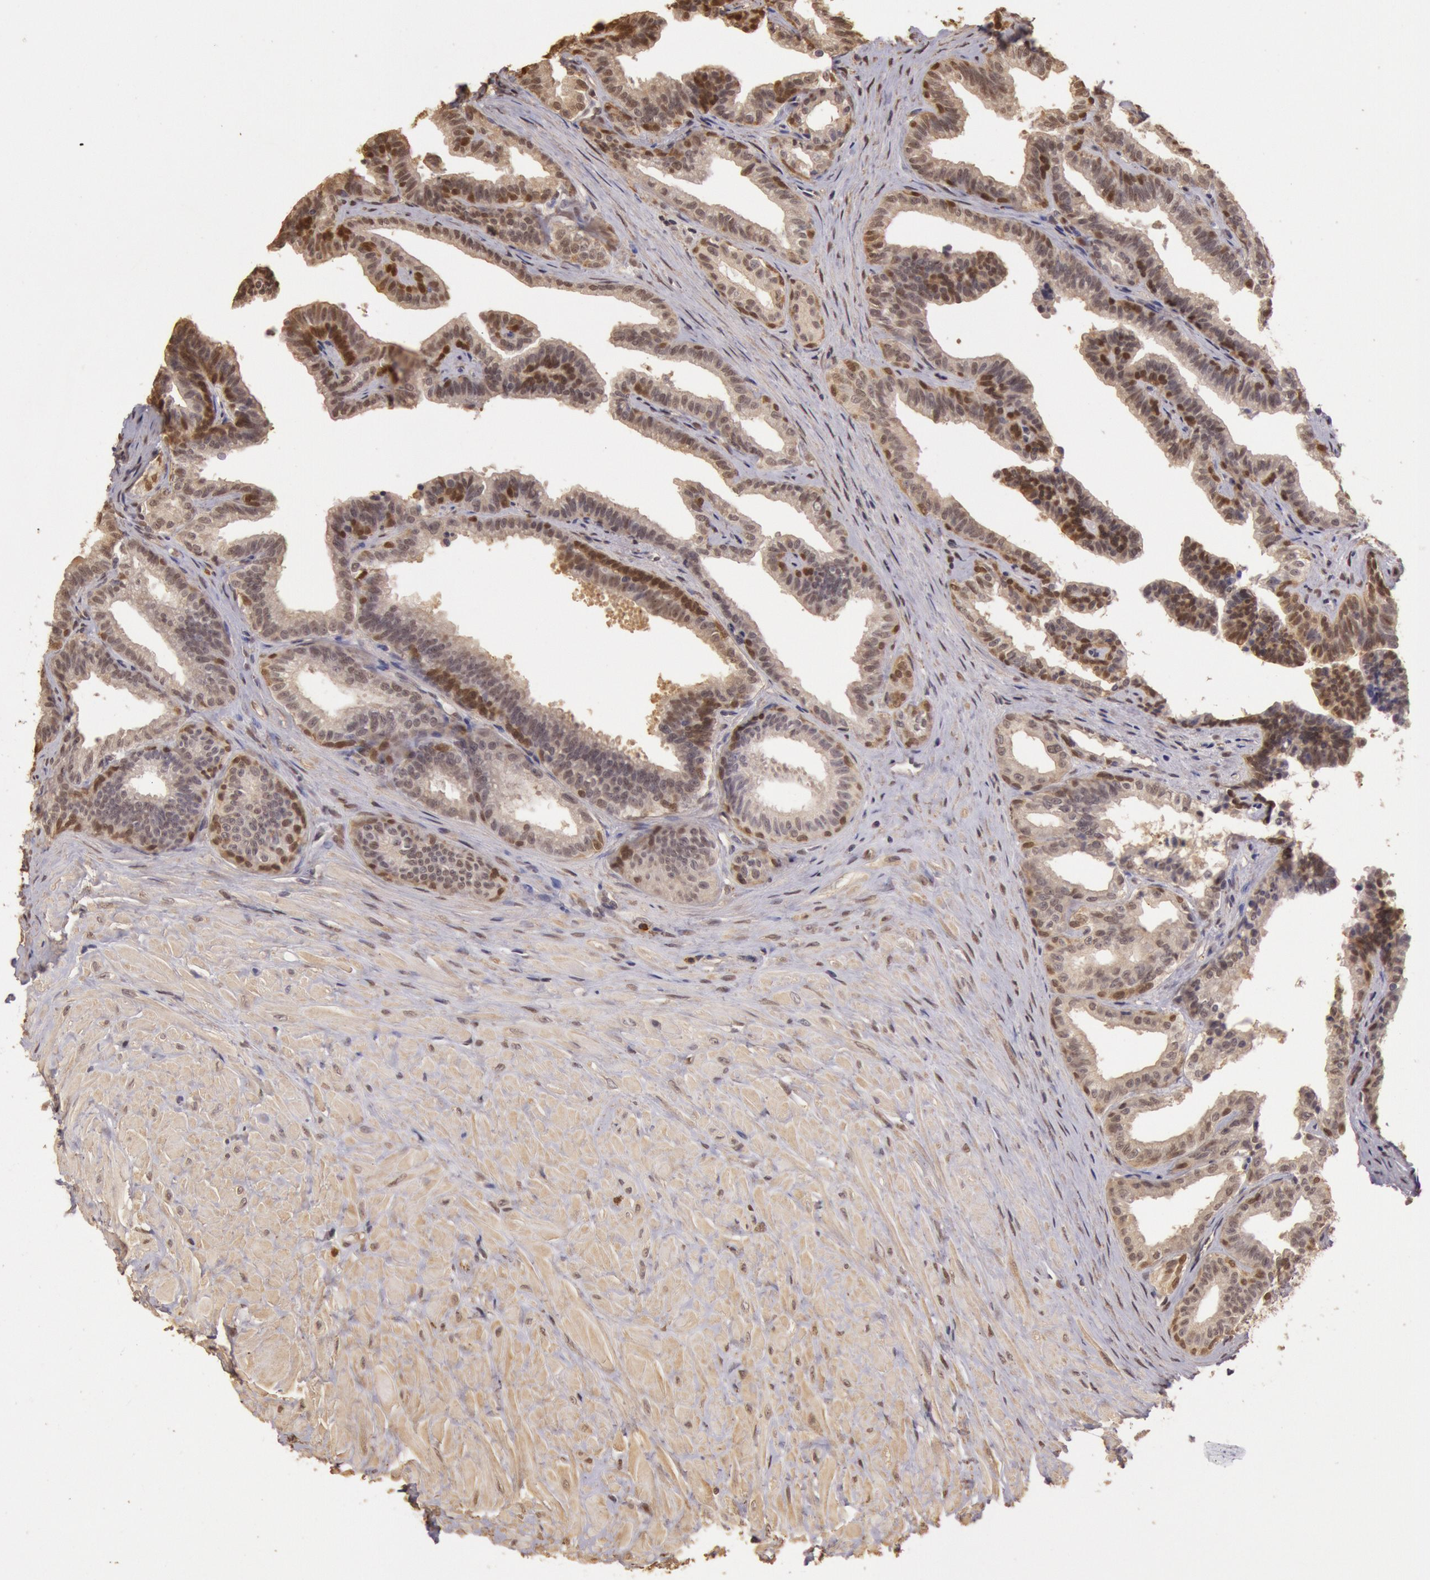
{"staining": {"intensity": "moderate", "quantity": "25%-75%", "location": "cytoplasmic/membranous,nuclear"}, "tissue": "seminal vesicle", "cell_type": "Glandular cells", "image_type": "normal", "snomed": [{"axis": "morphology", "description": "Normal tissue, NOS"}, {"axis": "topography", "description": "Seminal veicle"}], "caption": "High-magnification brightfield microscopy of benign seminal vesicle stained with DAB (brown) and counterstained with hematoxylin (blue). glandular cells exhibit moderate cytoplasmic/membranous,nuclear expression is present in about25%-75% of cells. (brown staining indicates protein expression, while blue staining denotes nuclei).", "gene": "SOD1", "patient": {"sex": "male", "age": 26}}